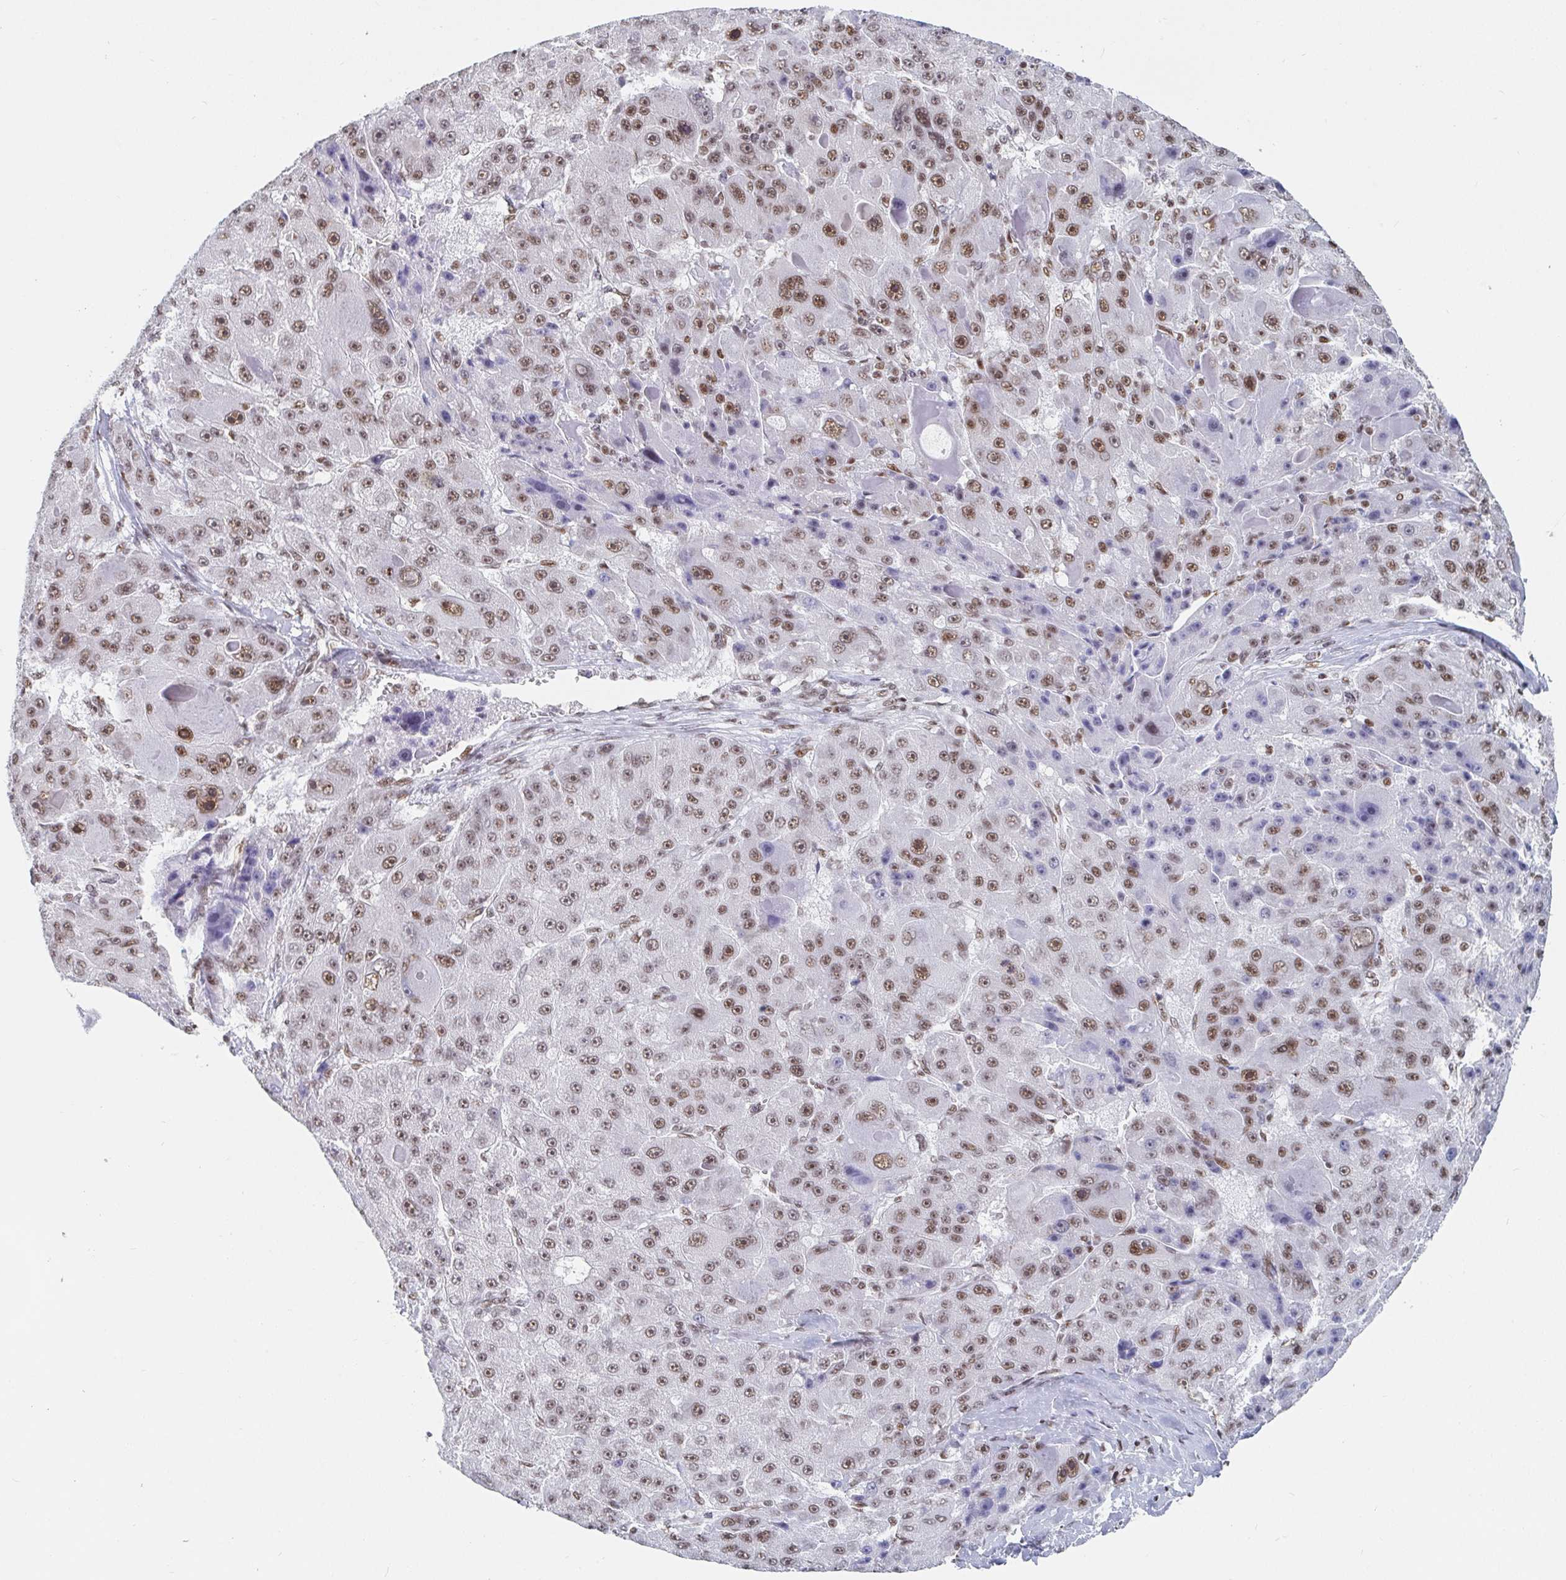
{"staining": {"intensity": "moderate", "quantity": ">75%", "location": "nuclear"}, "tissue": "liver cancer", "cell_type": "Tumor cells", "image_type": "cancer", "snomed": [{"axis": "morphology", "description": "Carcinoma, Hepatocellular, NOS"}, {"axis": "topography", "description": "Liver"}], "caption": "DAB (3,3'-diaminobenzidine) immunohistochemical staining of liver hepatocellular carcinoma reveals moderate nuclear protein expression in approximately >75% of tumor cells.", "gene": "EWSR1", "patient": {"sex": "male", "age": 76}}